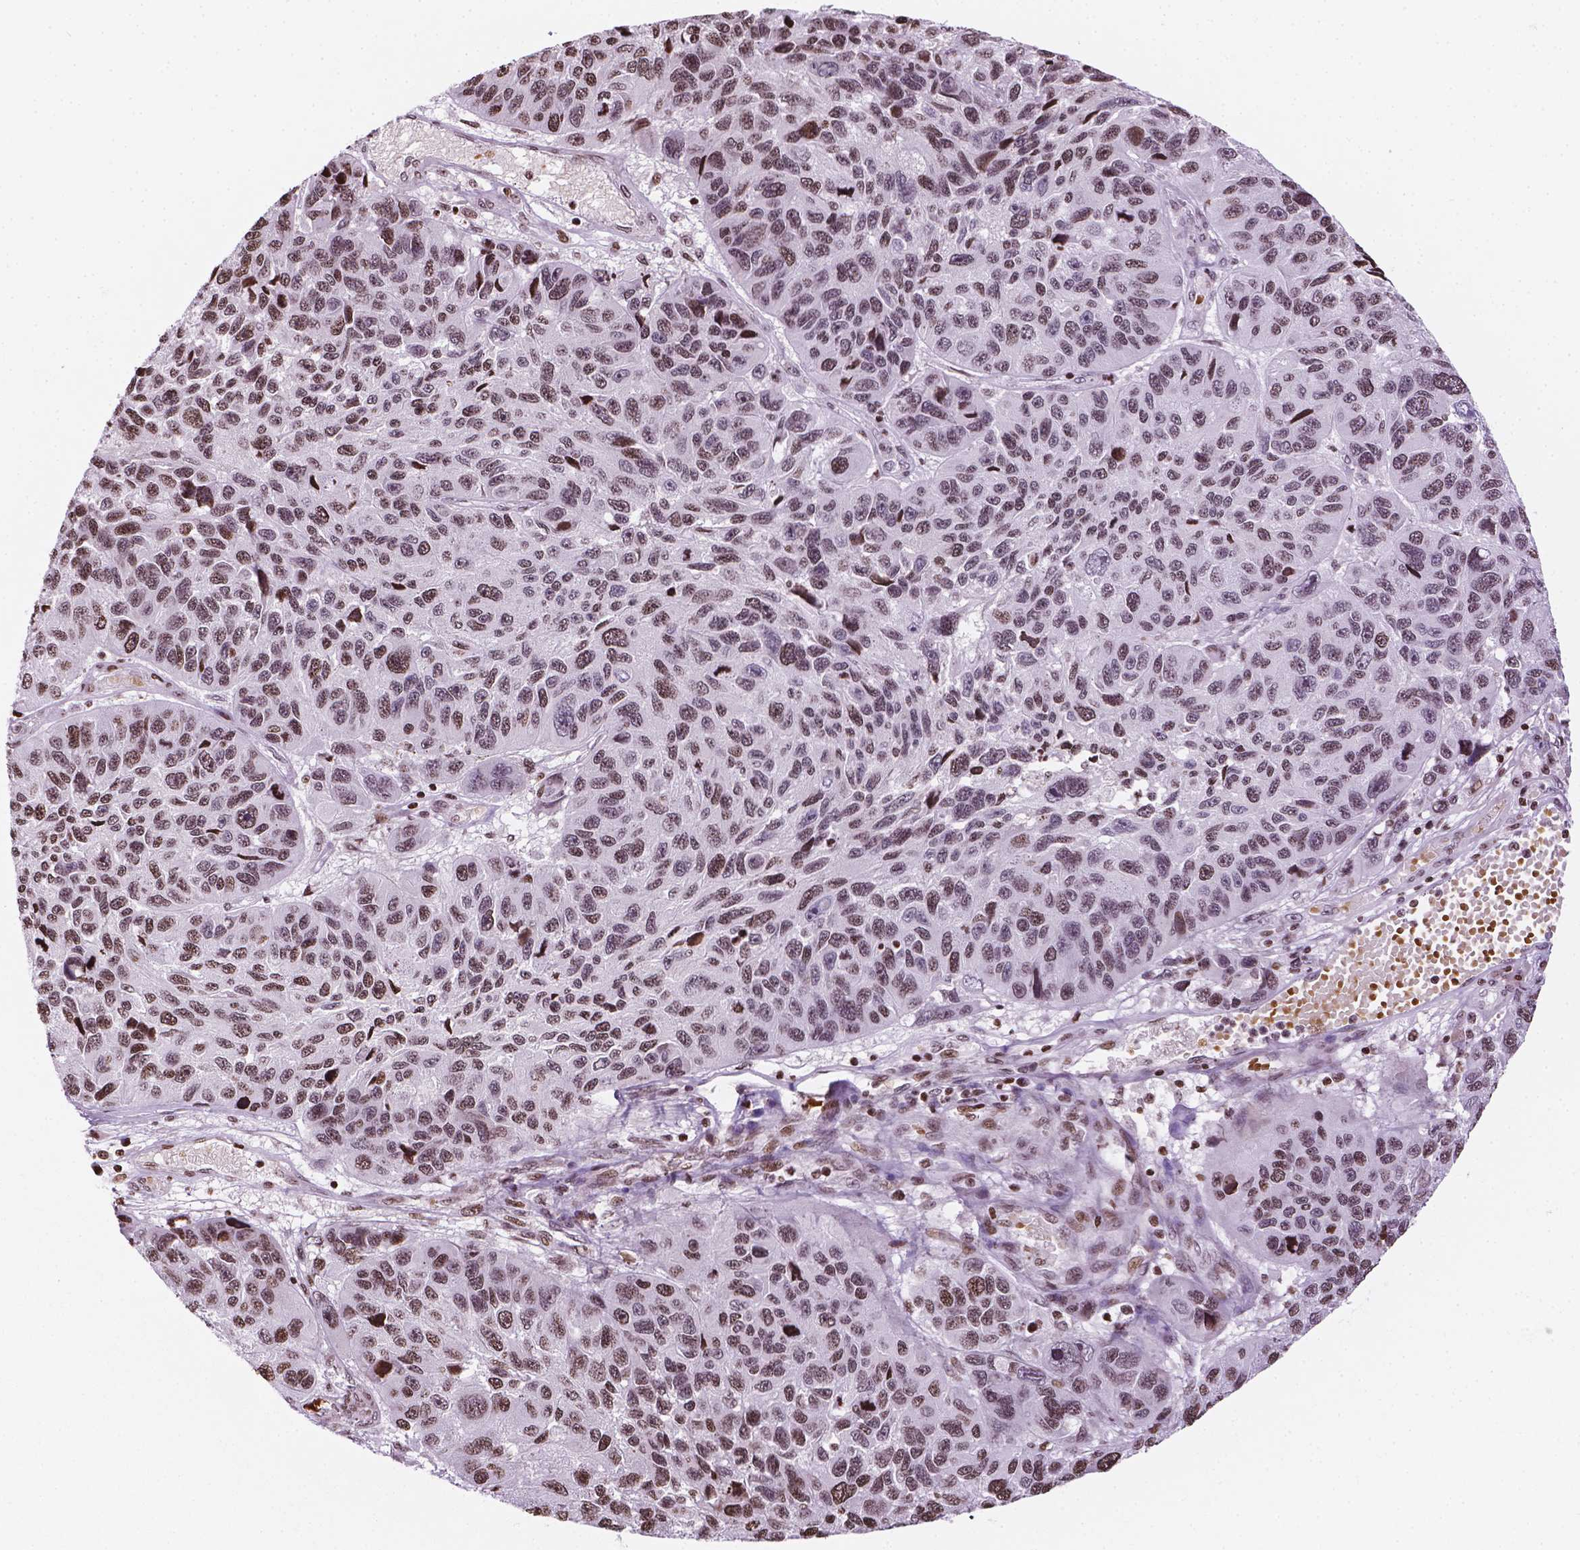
{"staining": {"intensity": "moderate", "quantity": ">75%", "location": "nuclear"}, "tissue": "melanoma", "cell_type": "Tumor cells", "image_type": "cancer", "snomed": [{"axis": "morphology", "description": "Malignant melanoma, NOS"}, {"axis": "topography", "description": "Skin"}], "caption": "An image showing moderate nuclear positivity in about >75% of tumor cells in malignant melanoma, as visualized by brown immunohistochemical staining.", "gene": "PIP4K2A", "patient": {"sex": "male", "age": 53}}